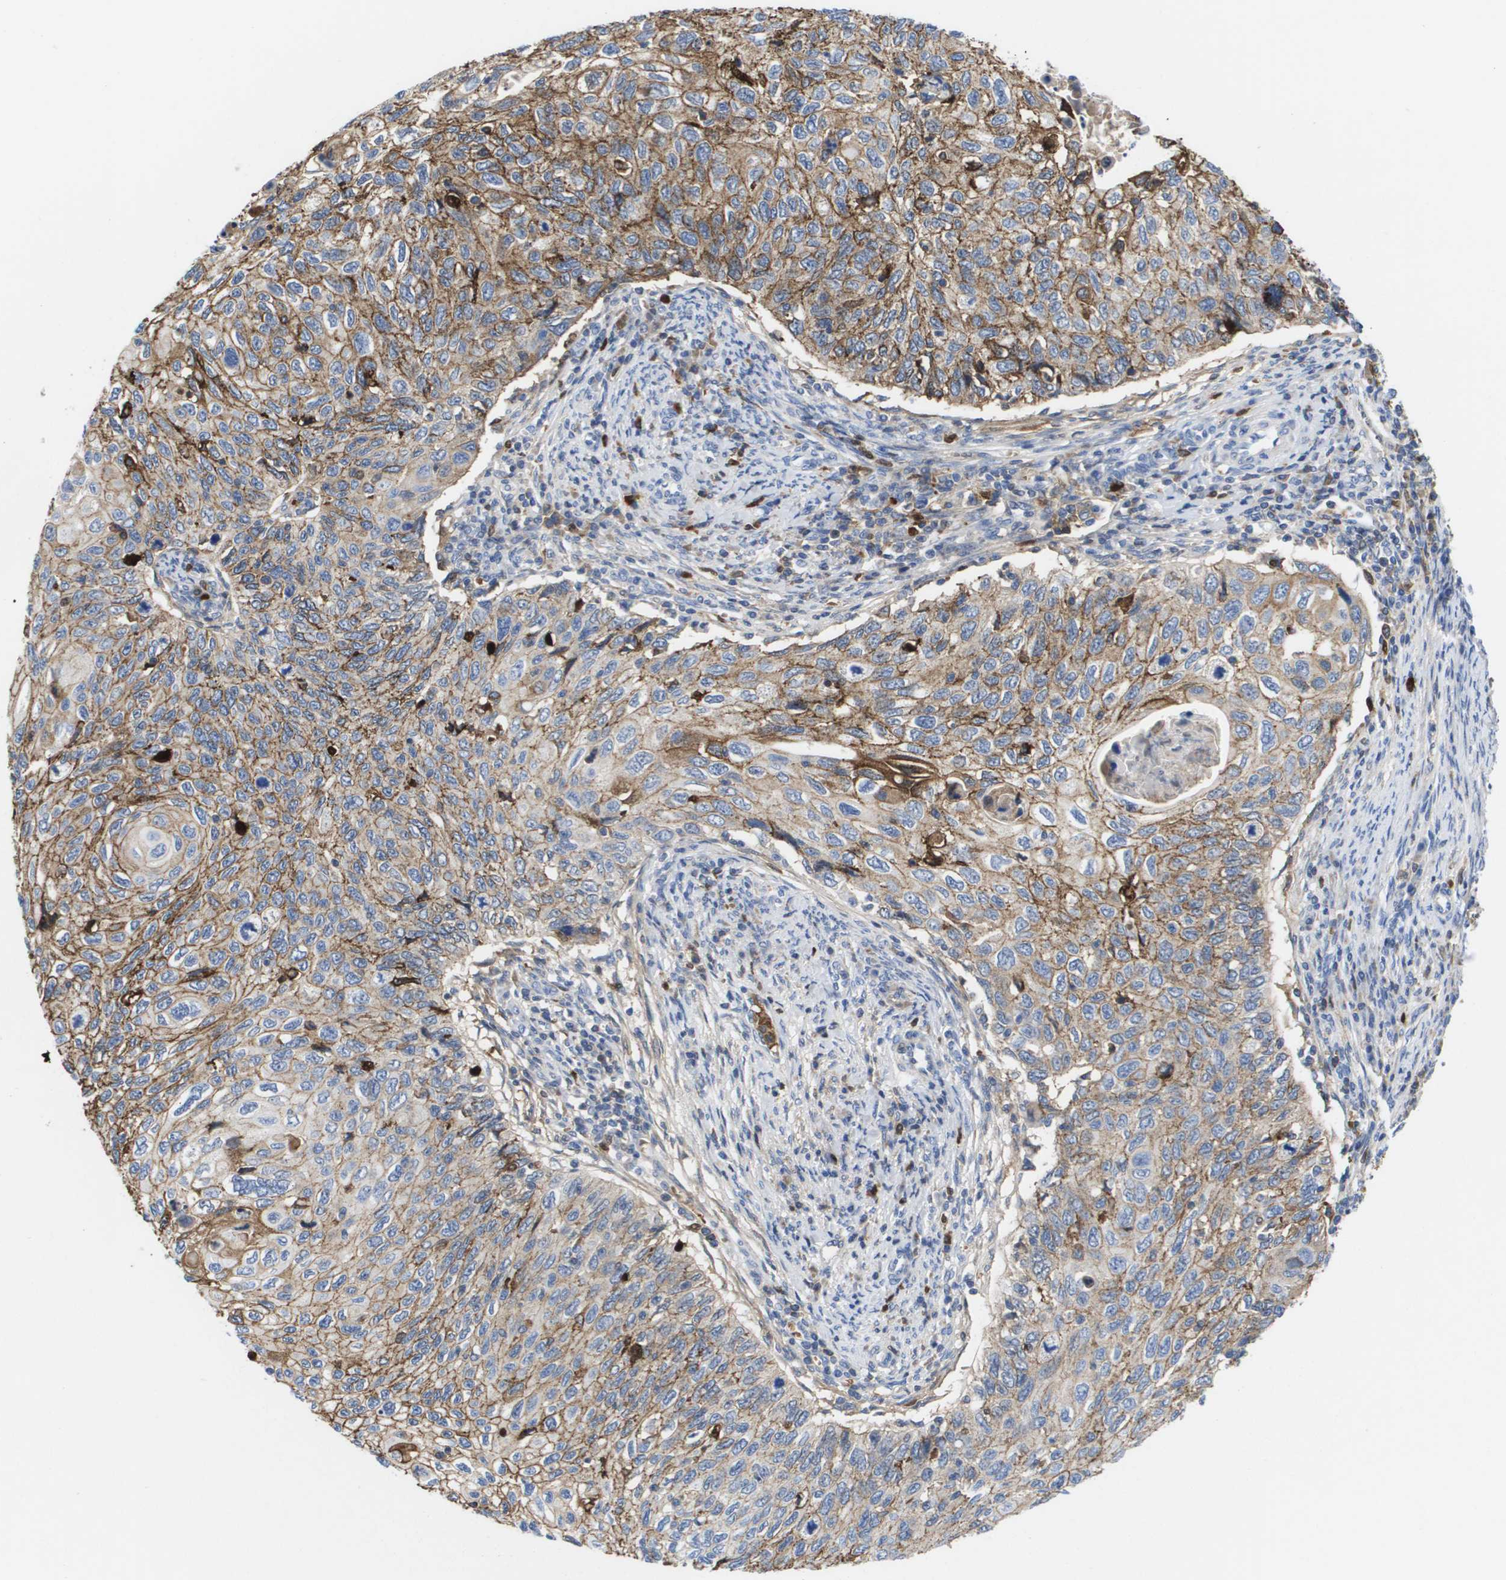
{"staining": {"intensity": "moderate", "quantity": ">75%", "location": "cytoplasmic/membranous"}, "tissue": "cervical cancer", "cell_type": "Tumor cells", "image_type": "cancer", "snomed": [{"axis": "morphology", "description": "Squamous cell carcinoma, NOS"}, {"axis": "topography", "description": "Cervix"}], "caption": "Immunohistochemical staining of human cervical cancer (squamous cell carcinoma) shows medium levels of moderate cytoplasmic/membranous staining in about >75% of tumor cells. (Stains: DAB (3,3'-diaminobenzidine) in brown, nuclei in blue, Microscopy: brightfield microscopy at high magnification).", "gene": "SERPINC1", "patient": {"sex": "female", "age": 70}}